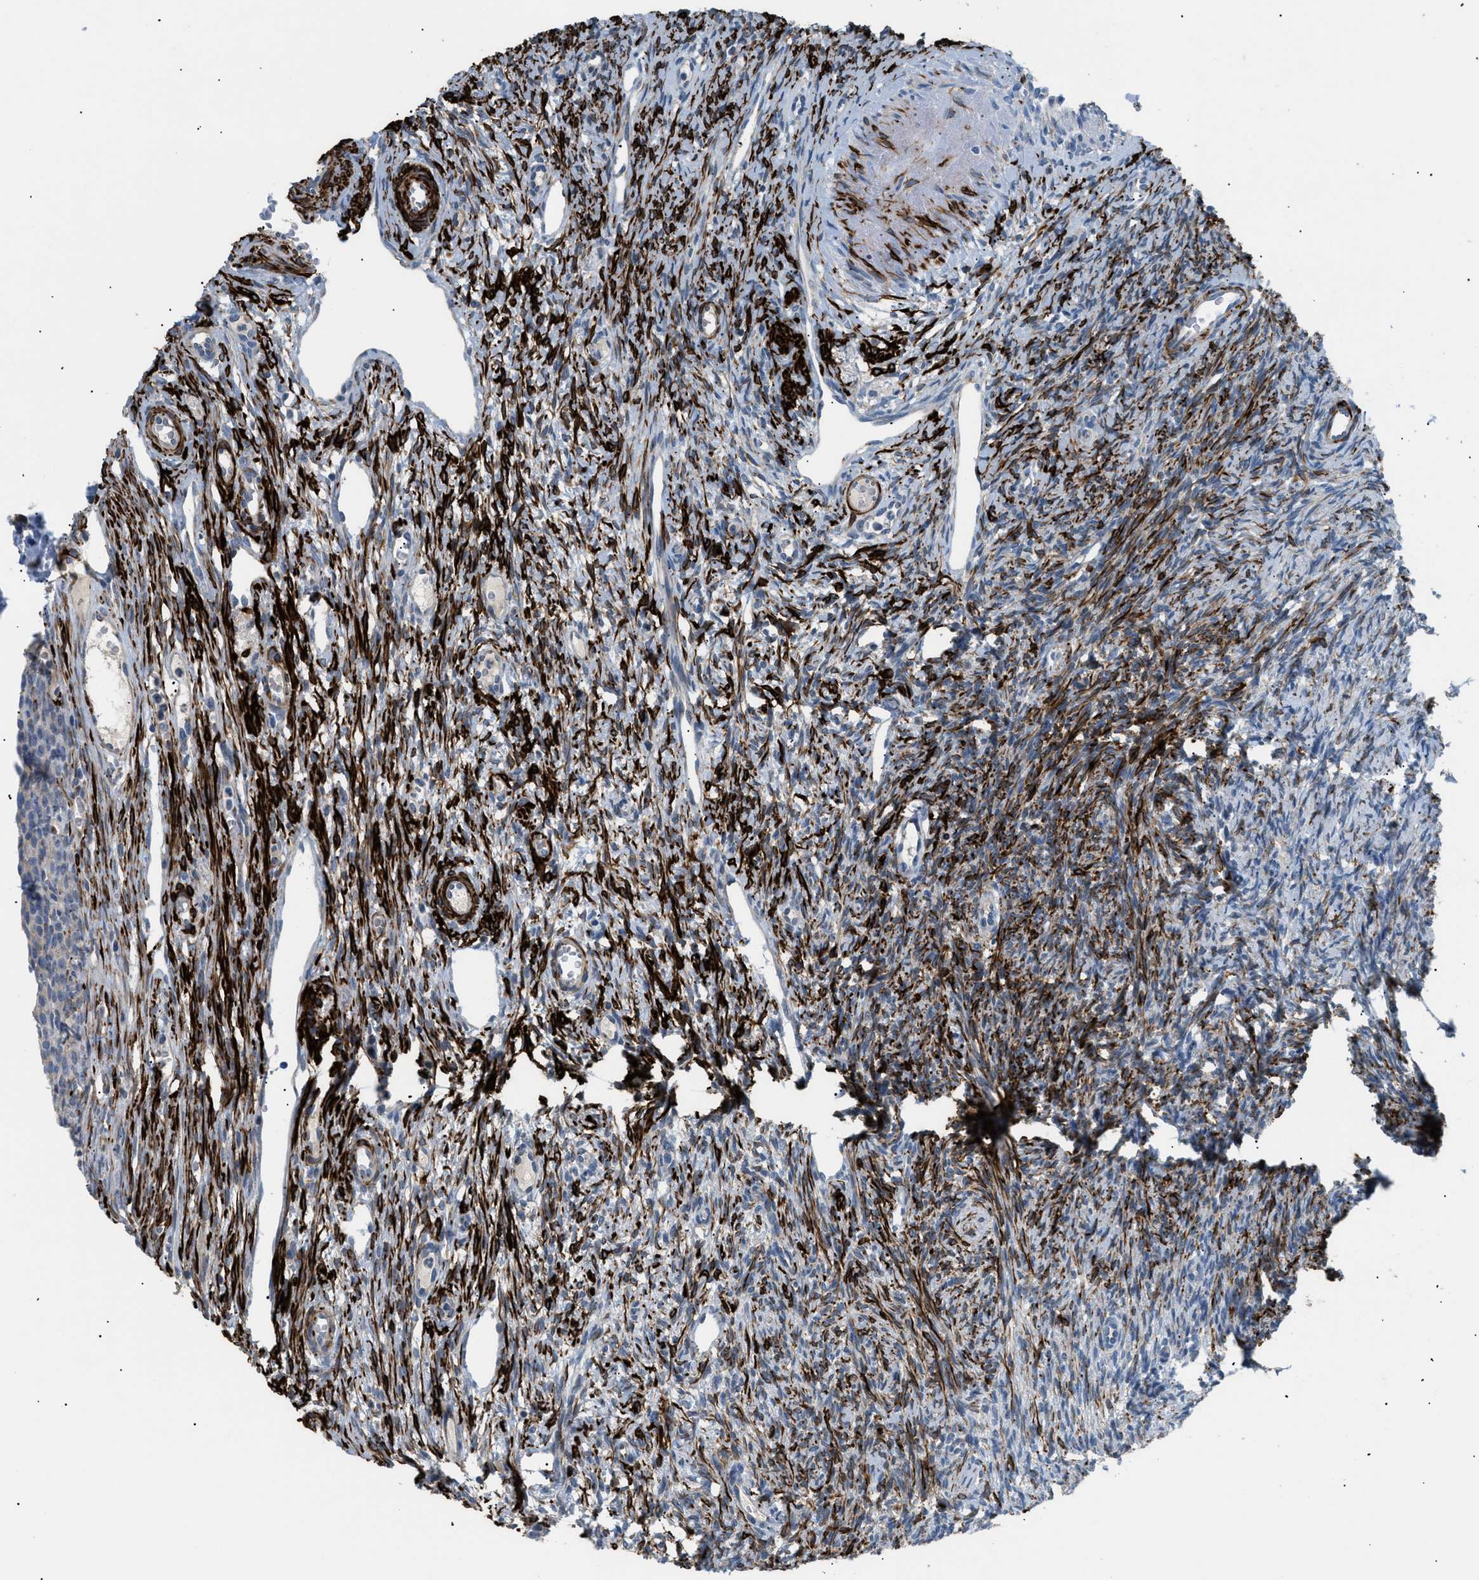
{"staining": {"intensity": "moderate", "quantity": ">75%", "location": "cytoplasmic/membranous"}, "tissue": "ovary", "cell_type": "Follicle cells", "image_type": "normal", "snomed": [{"axis": "morphology", "description": "Normal tissue, NOS"}, {"axis": "topography", "description": "Ovary"}], "caption": "Follicle cells demonstrate moderate cytoplasmic/membranous positivity in approximately >75% of cells in benign ovary. The staining was performed using DAB to visualize the protein expression in brown, while the nuclei were stained in blue with hematoxylin (Magnification: 20x).", "gene": "ICA1", "patient": {"sex": "female", "age": 33}}